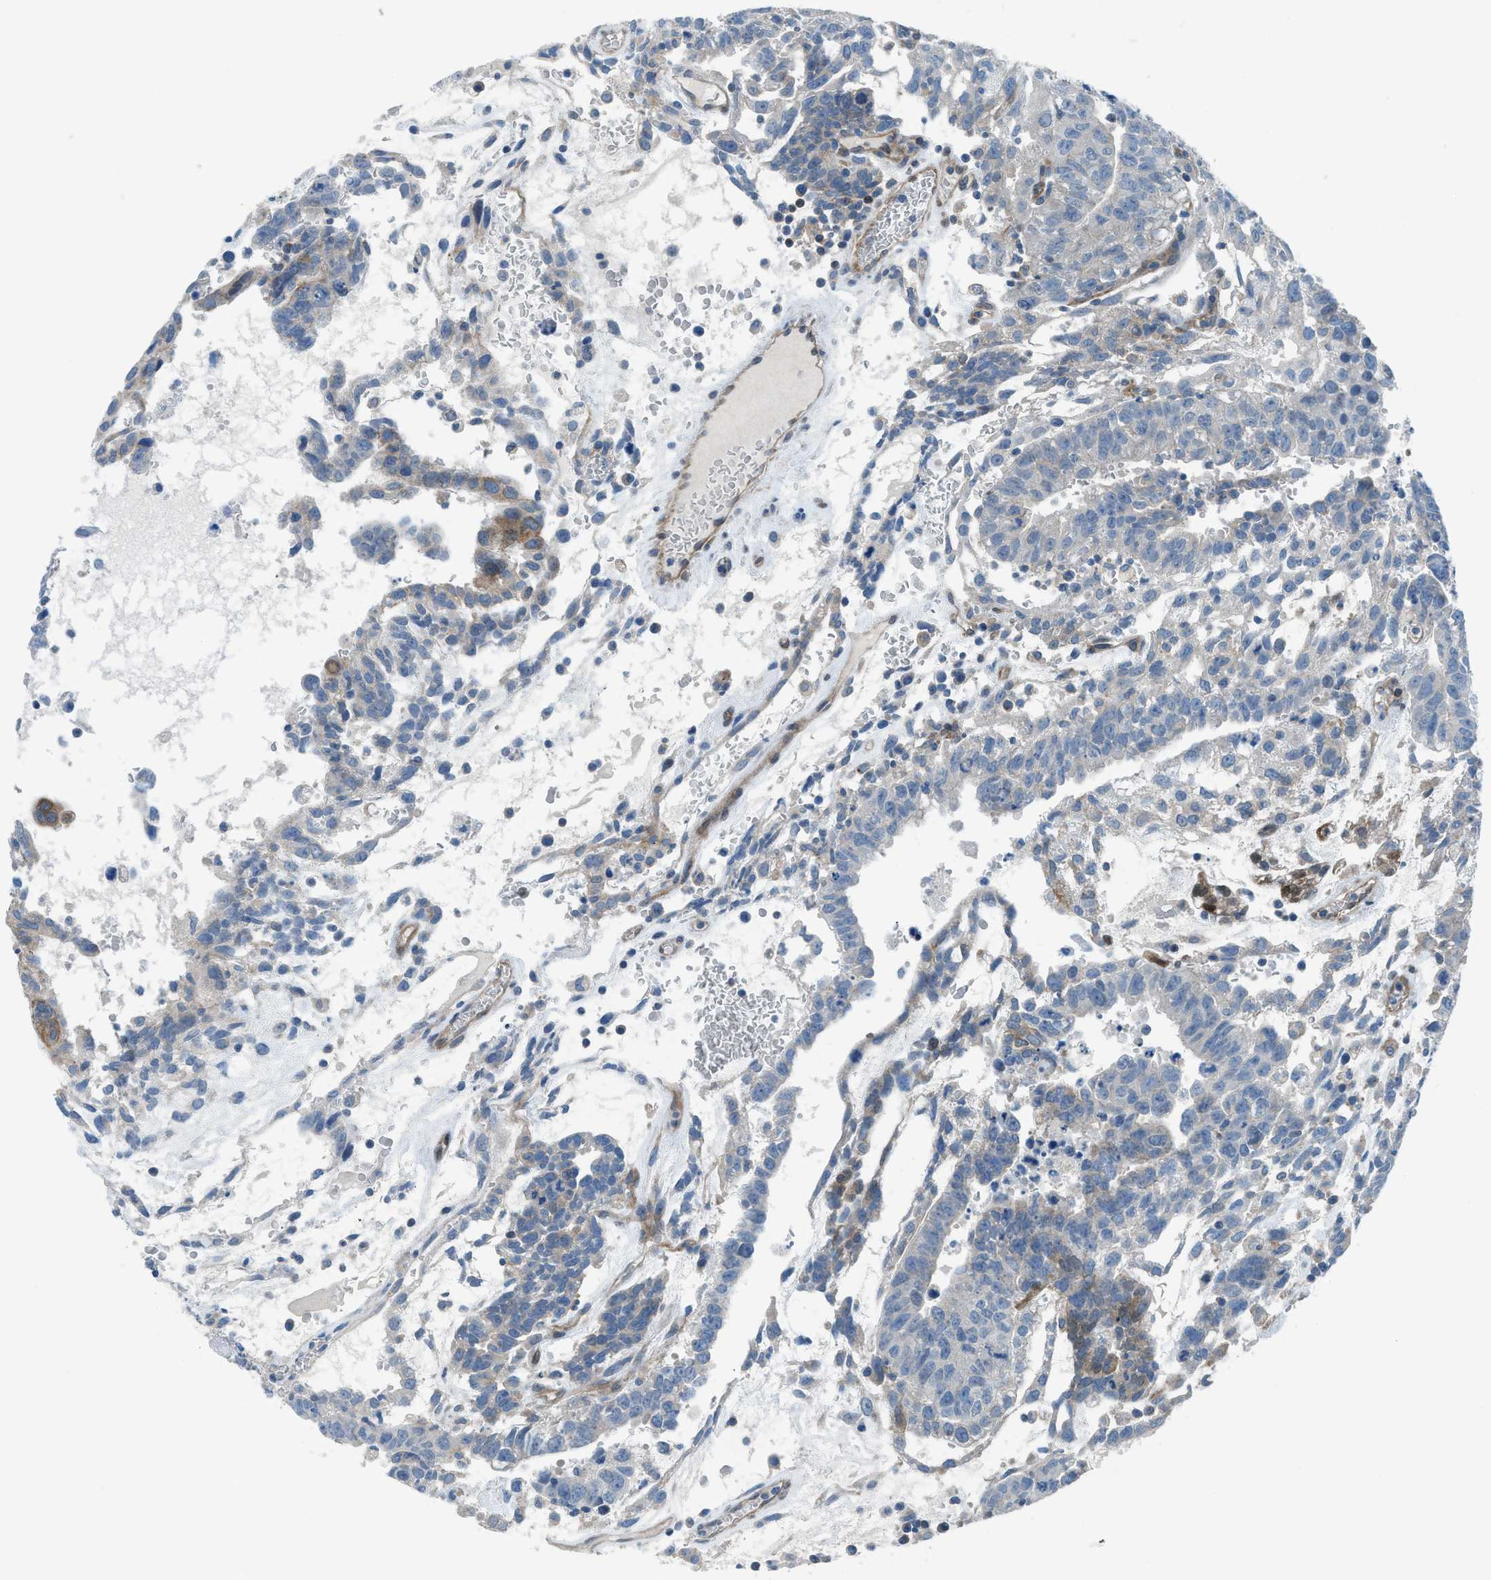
{"staining": {"intensity": "moderate", "quantity": "<25%", "location": "cytoplasmic/membranous"}, "tissue": "testis cancer", "cell_type": "Tumor cells", "image_type": "cancer", "snomed": [{"axis": "morphology", "description": "Seminoma, NOS"}, {"axis": "morphology", "description": "Carcinoma, Embryonal, NOS"}, {"axis": "topography", "description": "Testis"}], "caption": "Testis embryonal carcinoma stained with immunohistochemistry (IHC) shows moderate cytoplasmic/membranous positivity in approximately <25% of tumor cells.", "gene": "PRKN", "patient": {"sex": "male", "age": 52}}